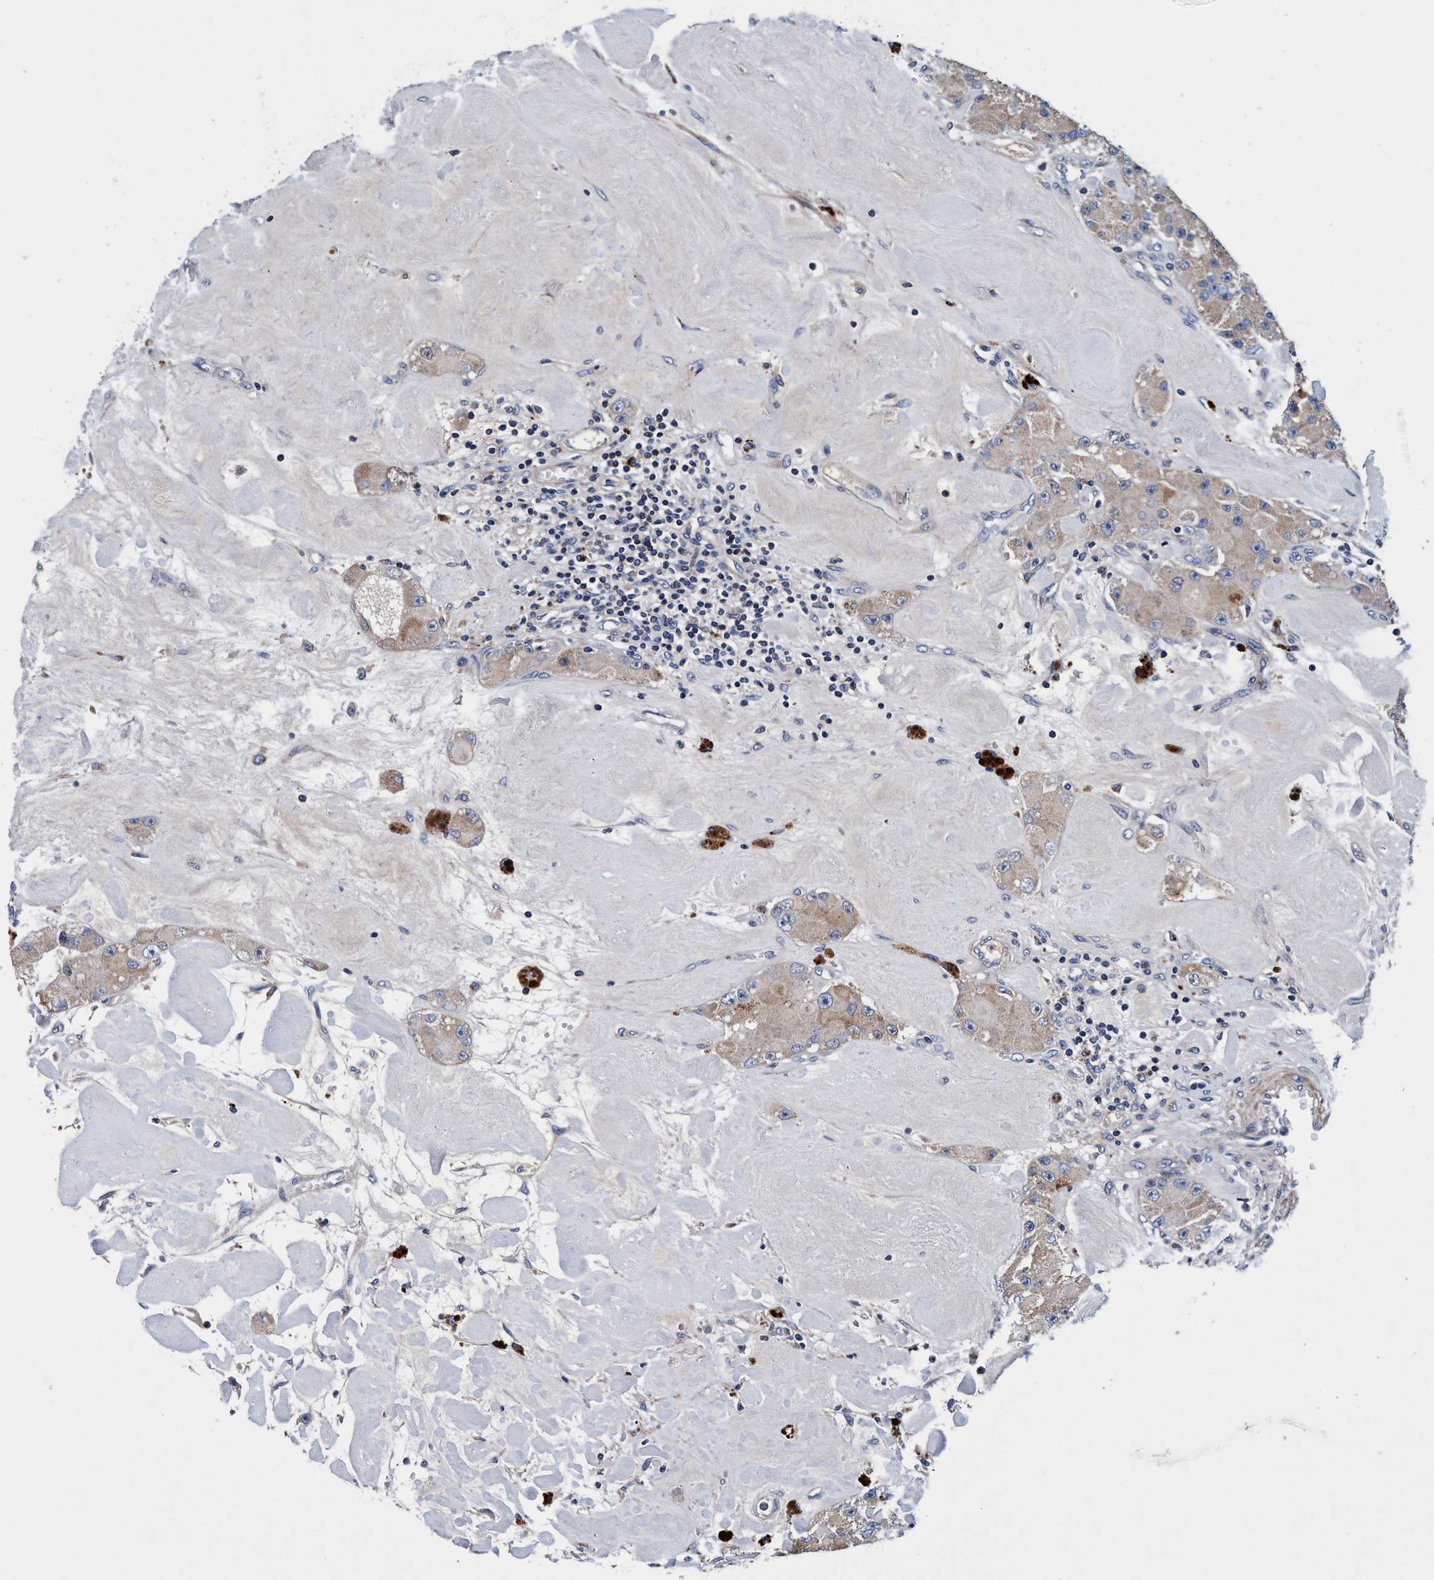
{"staining": {"intensity": "weak", "quantity": ">75%", "location": "cytoplasmic/membranous"}, "tissue": "carcinoid", "cell_type": "Tumor cells", "image_type": "cancer", "snomed": [{"axis": "morphology", "description": "Carcinoid, malignant, NOS"}, {"axis": "topography", "description": "Pancreas"}], "caption": "Immunohistochemical staining of malignant carcinoid exhibits low levels of weak cytoplasmic/membranous protein staining in about >75% of tumor cells. (DAB = brown stain, brightfield microscopy at high magnification).", "gene": "RNF208", "patient": {"sex": "male", "age": 41}}